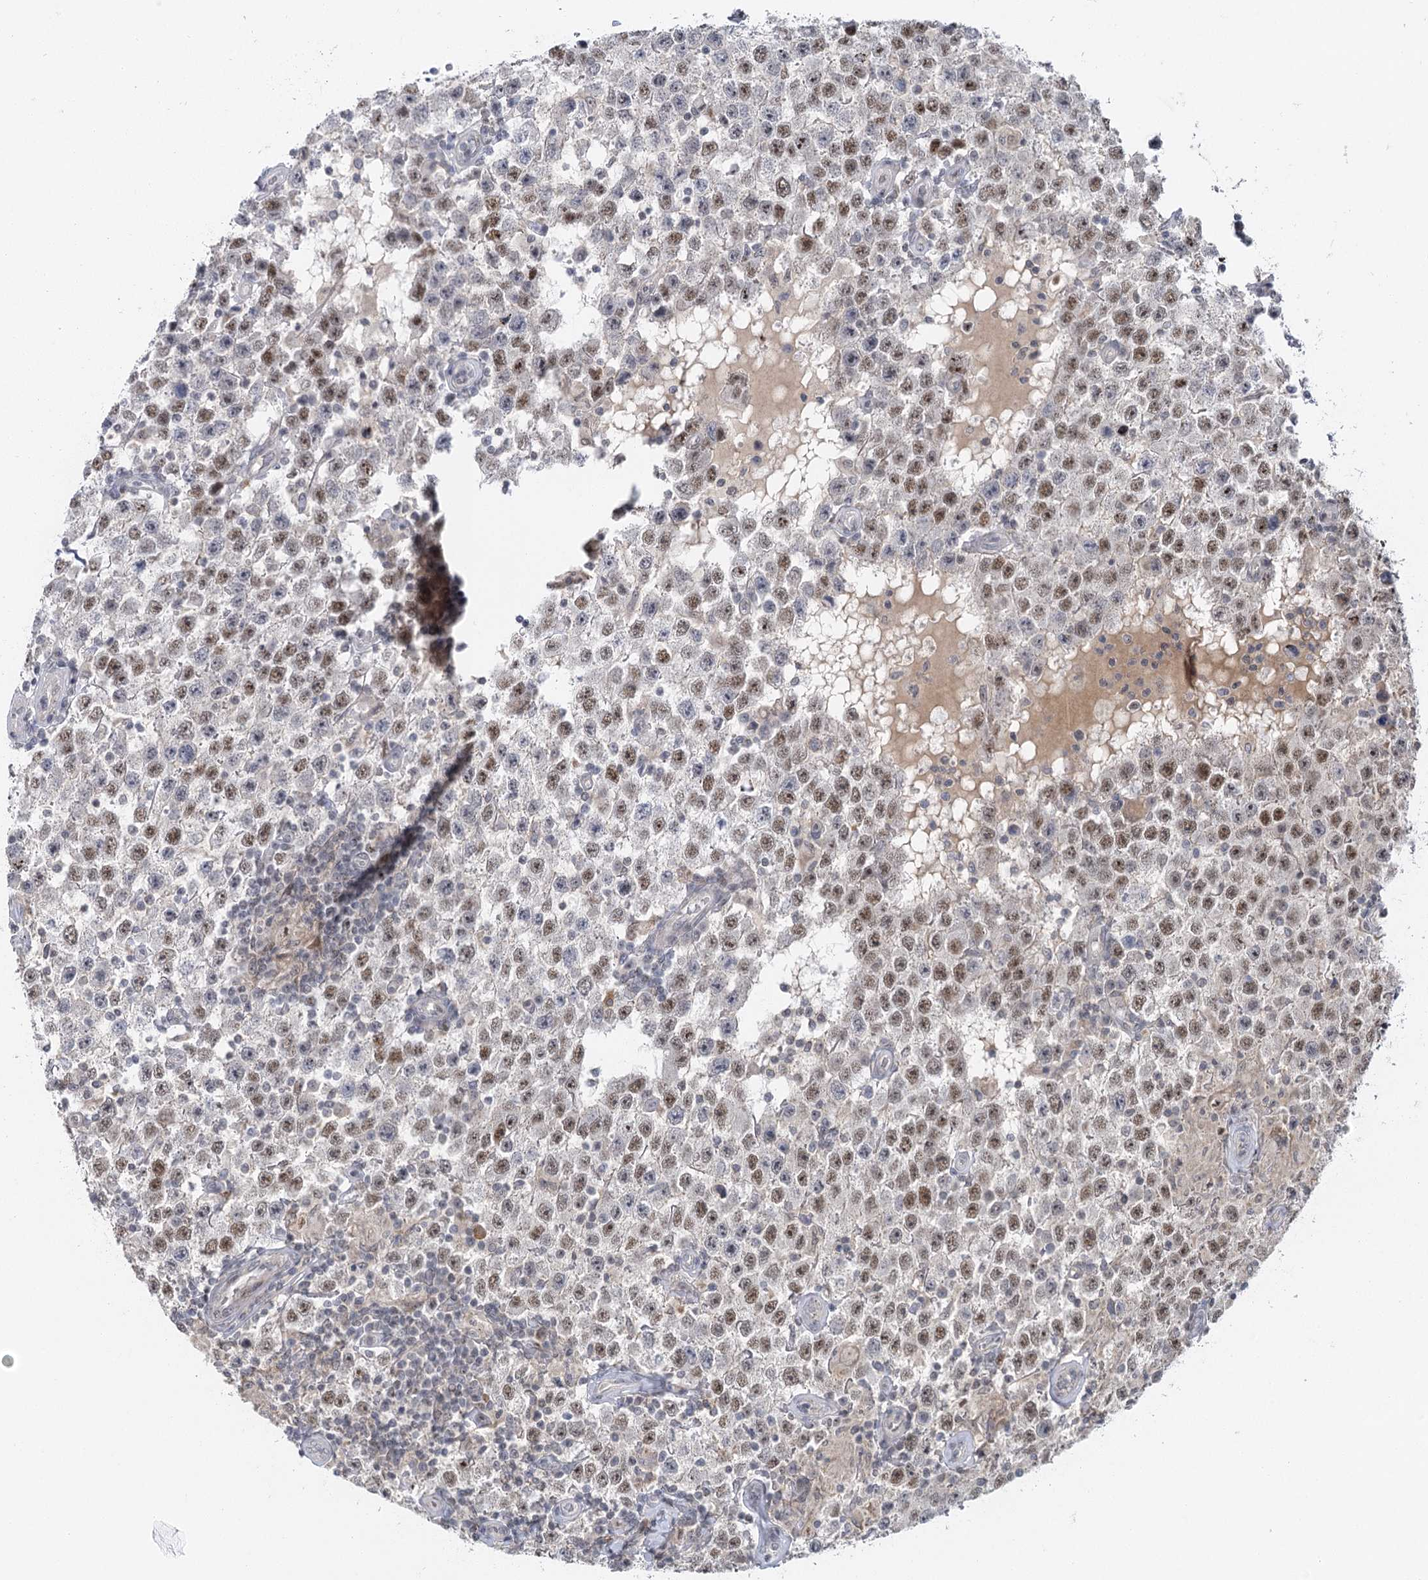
{"staining": {"intensity": "weak", "quantity": "25%-75%", "location": "nuclear"}, "tissue": "testis cancer", "cell_type": "Tumor cells", "image_type": "cancer", "snomed": [{"axis": "morphology", "description": "Normal tissue, NOS"}, {"axis": "morphology", "description": "Urothelial carcinoma, High grade"}, {"axis": "morphology", "description": "Seminoma, NOS"}, {"axis": "morphology", "description": "Carcinoma, Embryonal, NOS"}, {"axis": "topography", "description": "Urinary bladder"}, {"axis": "topography", "description": "Testis"}], "caption": "Weak nuclear positivity is appreciated in approximately 25%-75% of tumor cells in testis cancer.", "gene": "IL11RA", "patient": {"sex": "male", "age": 41}}